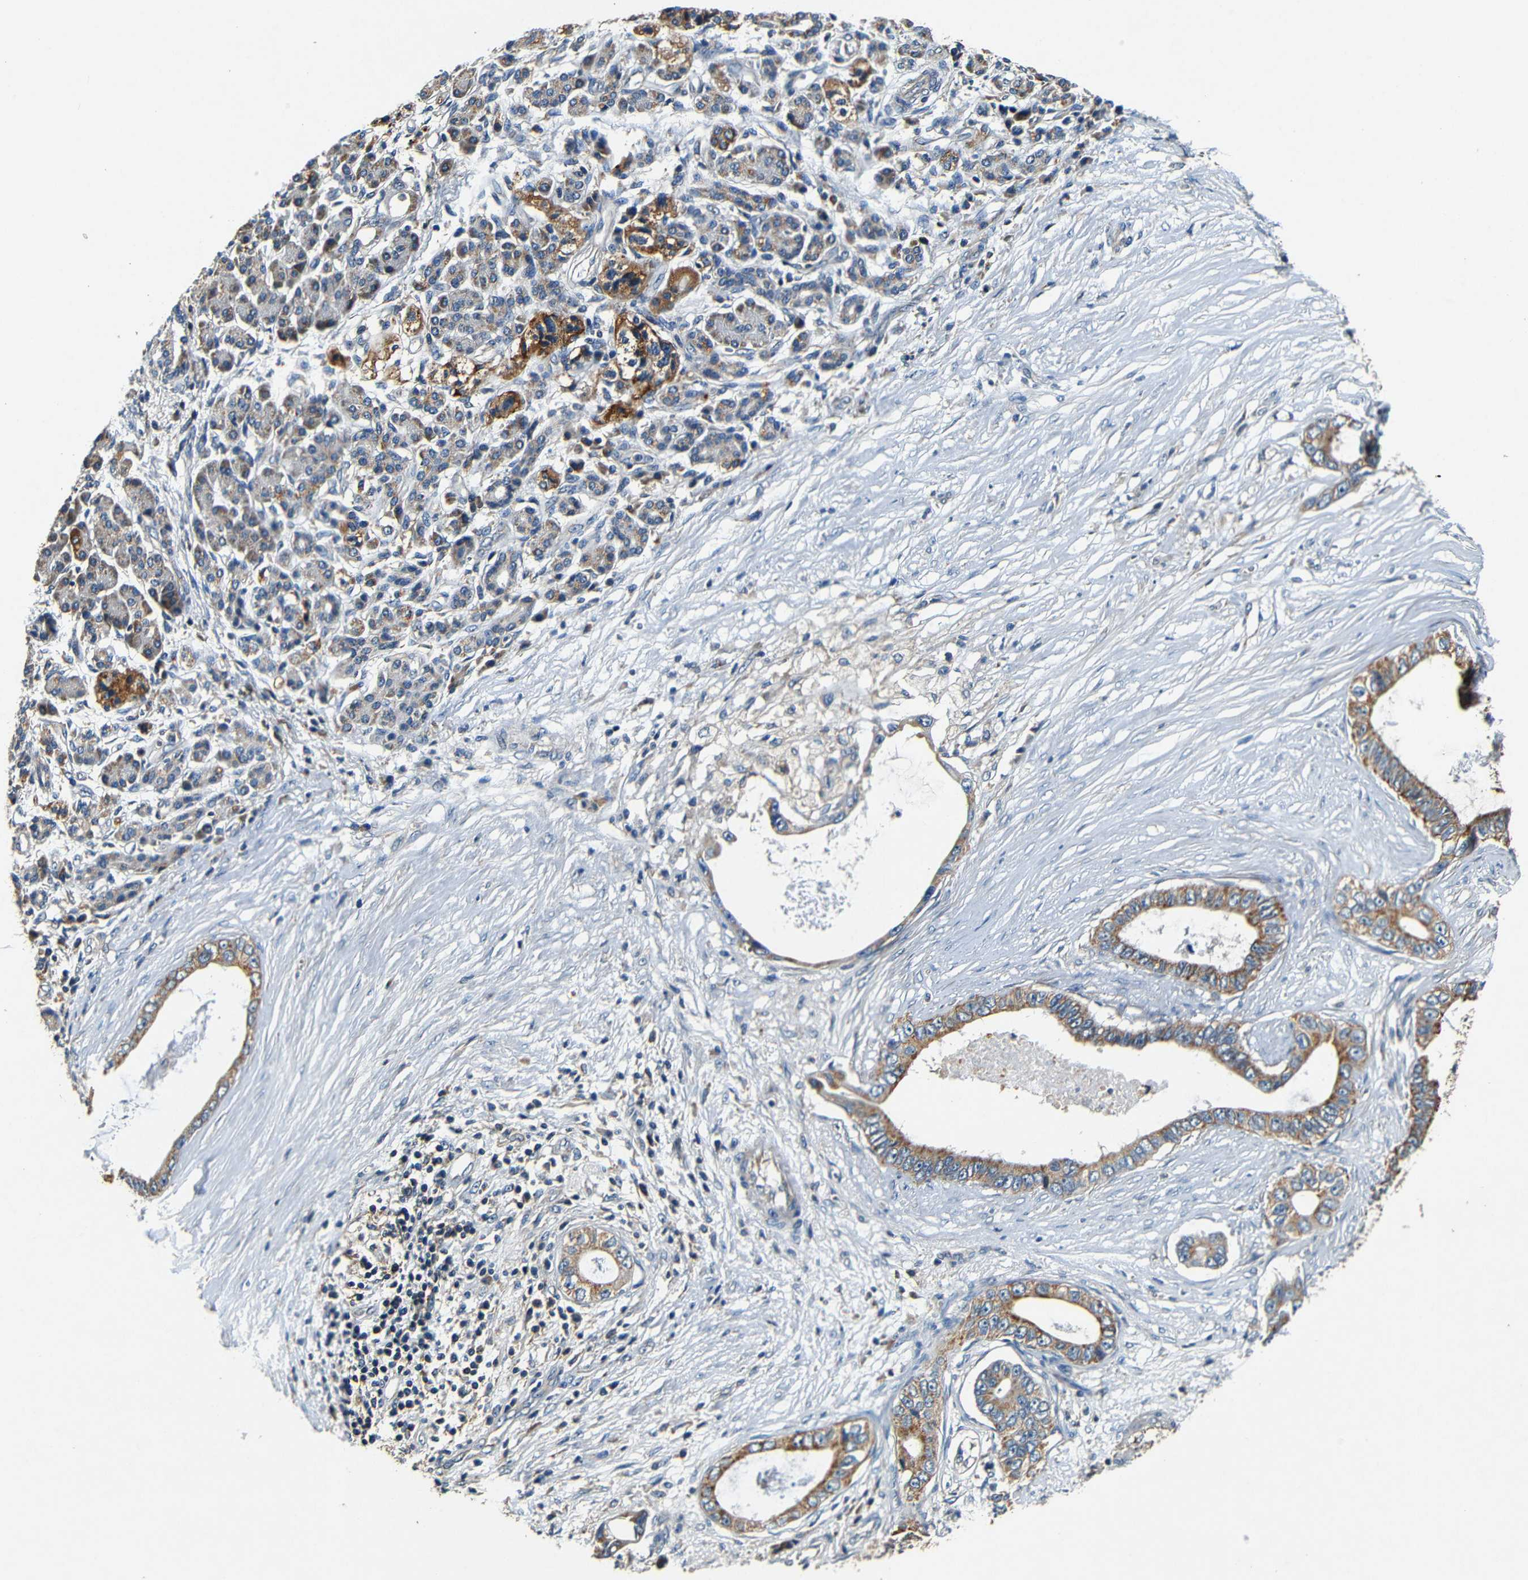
{"staining": {"intensity": "moderate", "quantity": ">75%", "location": "cytoplasmic/membranous"}, "tissue": "pancreatic cancer", "cell_type": "Tumor cells", "image_type": "cancer", "snomed": [{"axis": "morphology", "description": "Adenocarcinoma, NOS"}, {"axis": "topography", "description": "Pancreas"}], "caption": "Pancreatic adenocarcinoma stained for a protein reveals moderate cytoplasmic/membranous positivity in tumor cells.", "gene": "MTX1", "patient": {"sex": "male", "age": 77}}